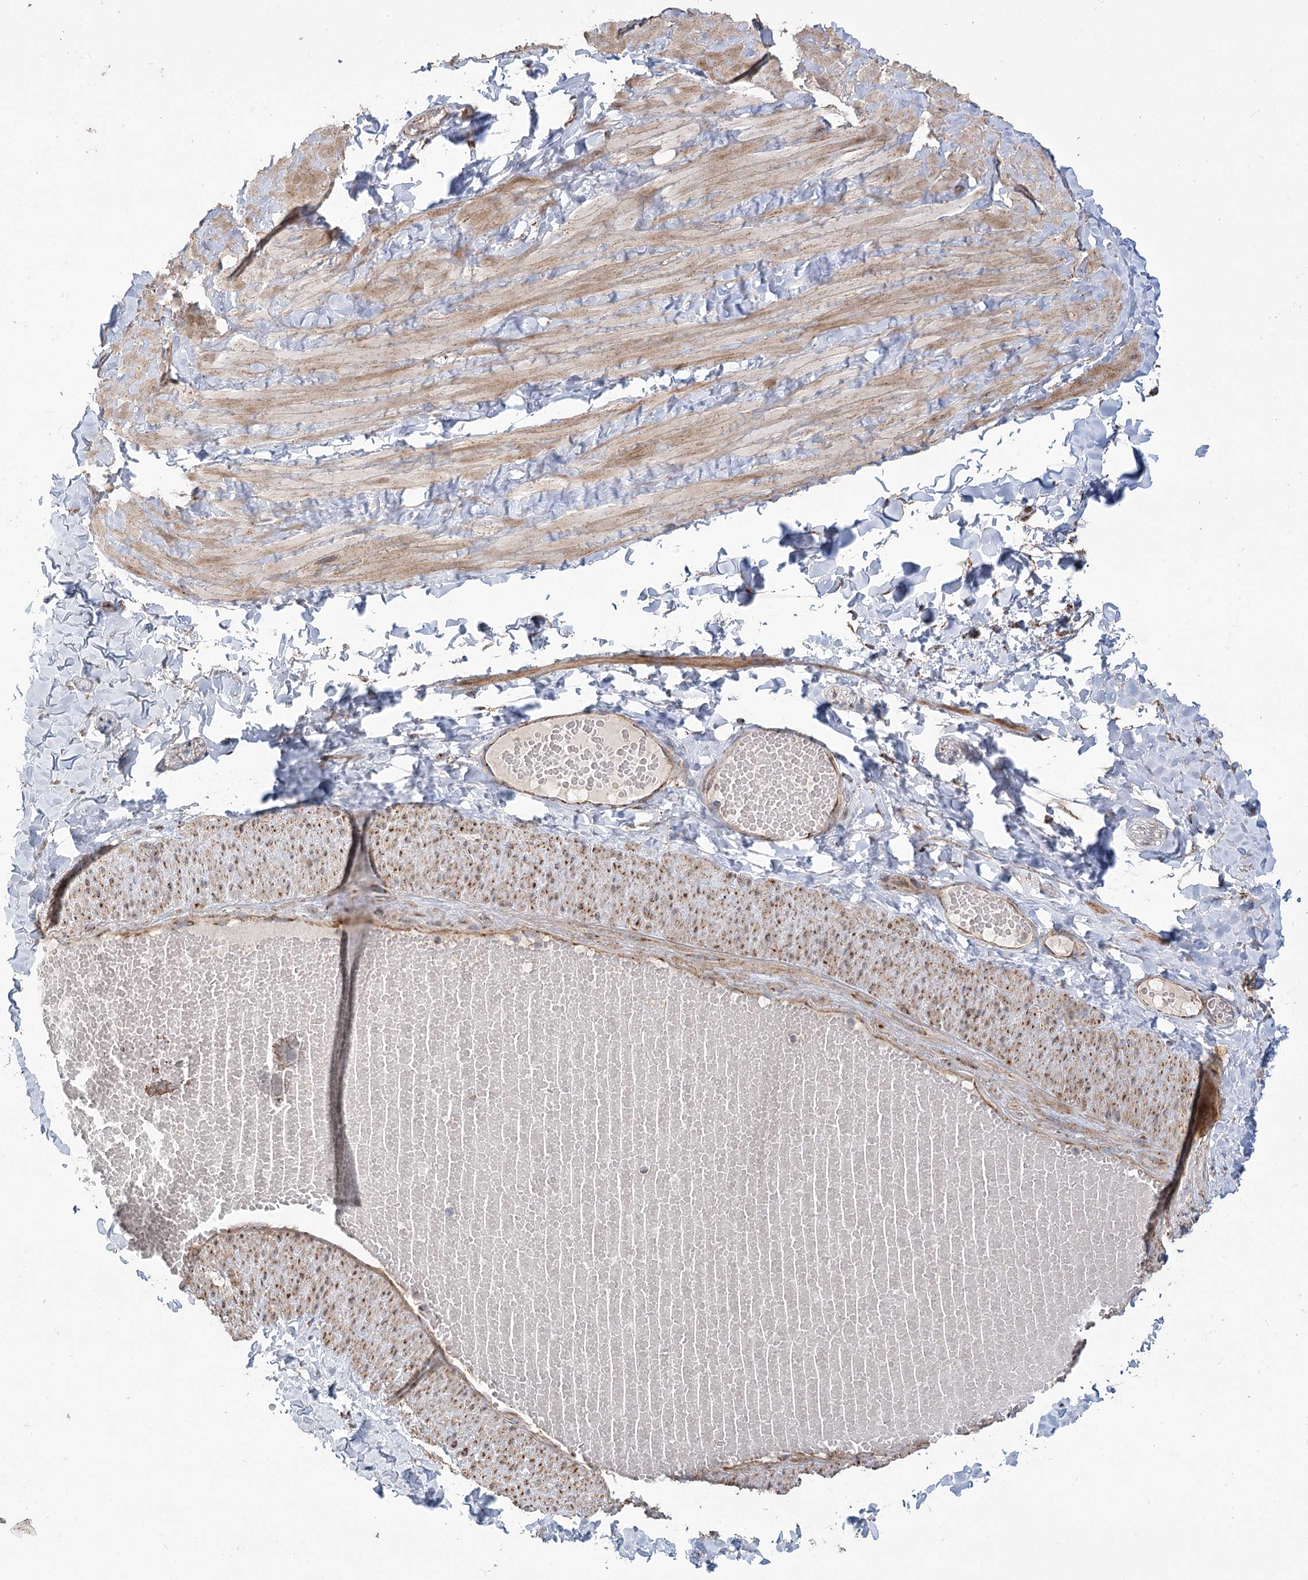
{"staining": {"intensity": "moderate", "quantity": ">75%", "location": "cytoplasmic/membranous"}, "tissue": "adipose tissue", "cell_type": "Adipocytes", "image_type": "normal", "snomed": [{"axis": "morphology", "description": "Normal tissue, NOS"}, {"axis": "topography", "description": "Adipose tissue"}, {"axis": "topography", "description": "Vascular tissue"}, {"axis": "topography", "description": "Peripheral nerve tissue"}], "caption": "The immunohistochemical stain shows moderate cytoplasmic/membranous positivity in adipocytes of normal adipose tissue.", "gene": "RANBP3L", "patient": {"sex": "male", "age": 25}}